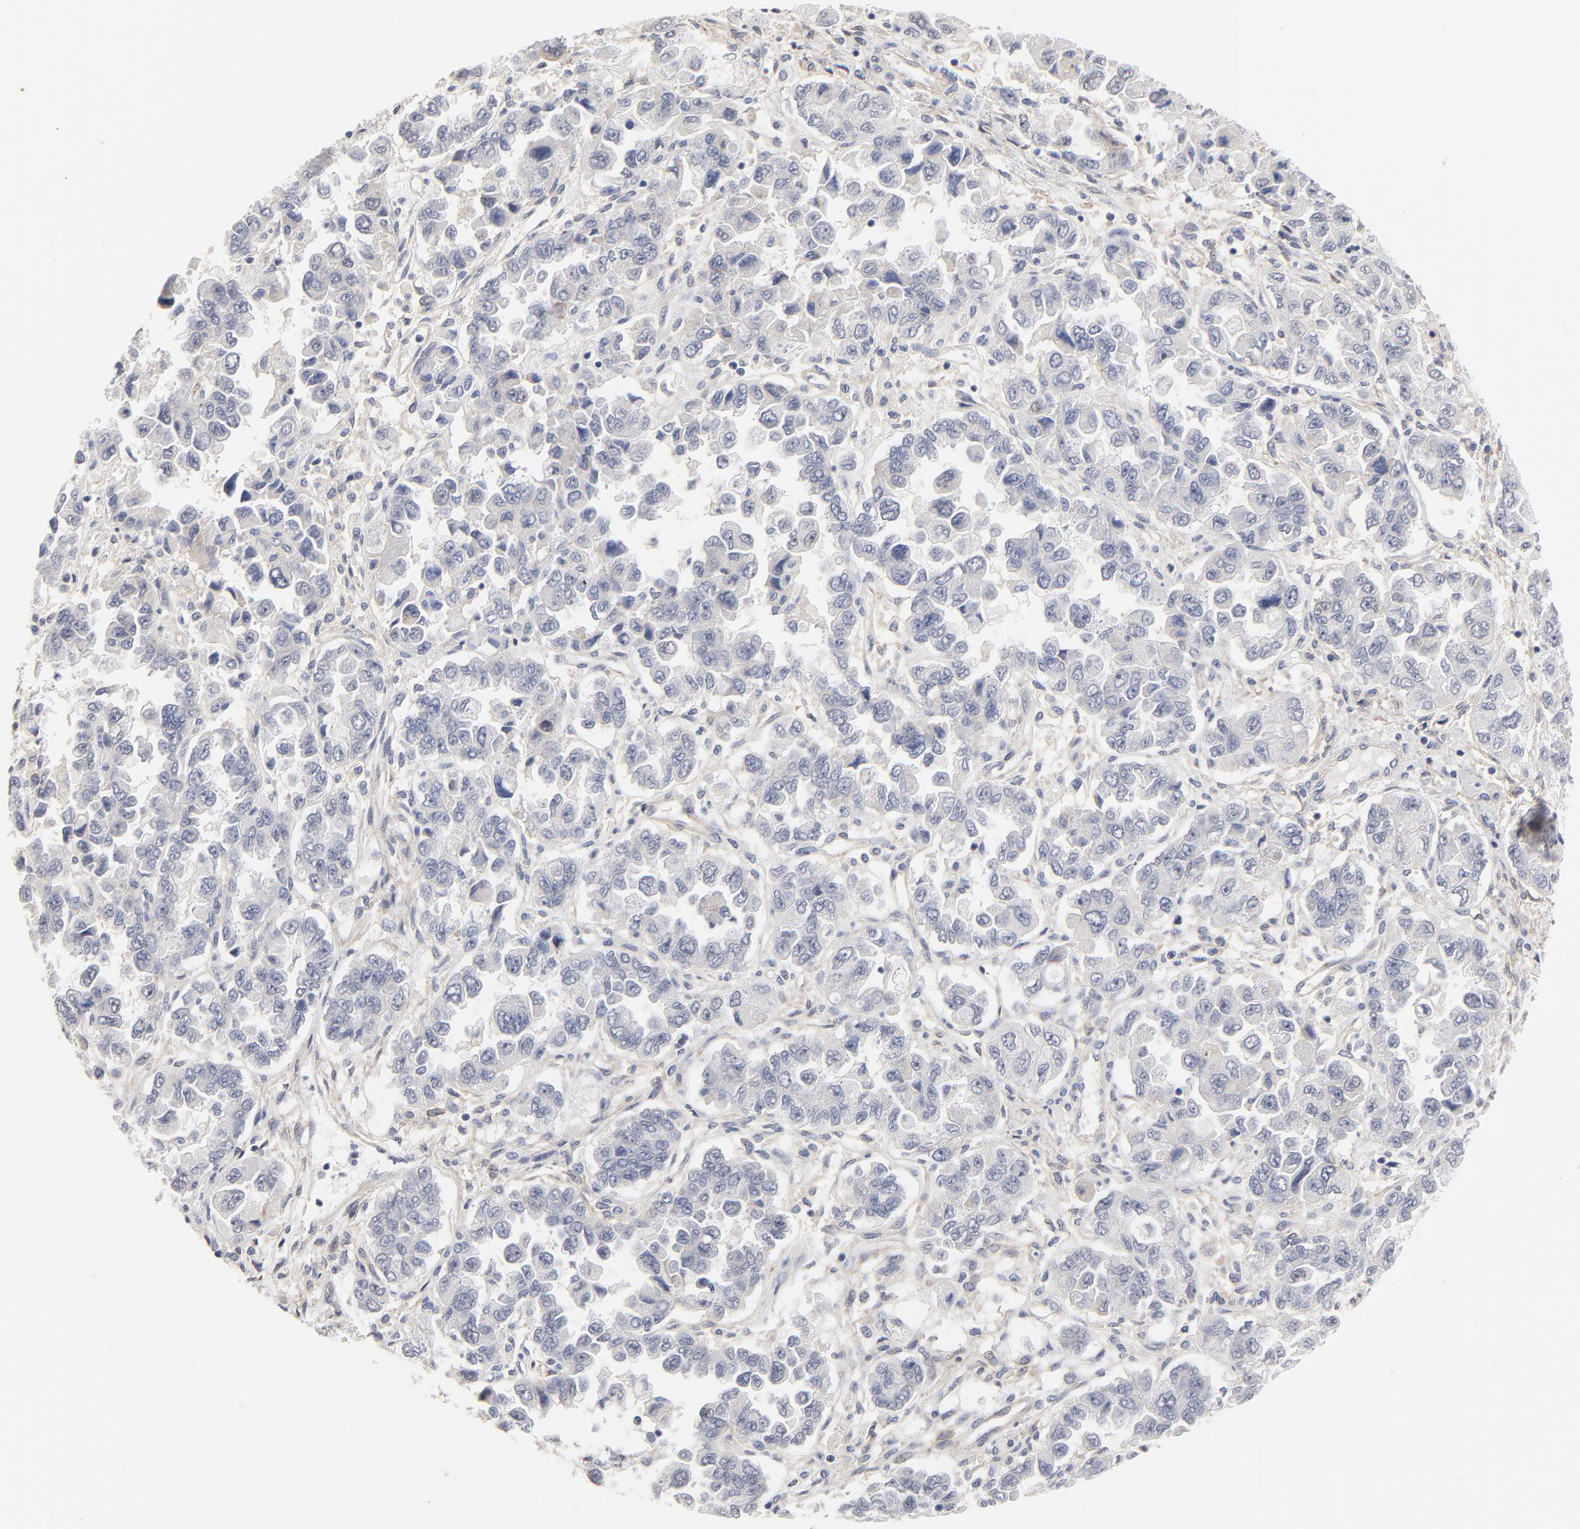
{"staining": {"intensity": "negative", "quantity": "none", "location": "none"}, "tissue": "ovarian cancer", "cell_type": "Tumor cells", "image_type": "cancer", "snomed": [{"axis": "morphology", "description": "Cystadenocarcinoma, serous, NOS"}, {"axis": "topography", "description": "Ovary"}], "caption": "The immunohistochemistry histopathology image has no significant positivity in tumor cells of serous cystadenocarcinoma (ovarian) tissue. The staining is performed using DAB brown chromogen with nuclei counter-stained in using hematoxylin.", "gene": "SLC16A1", "patient": {"sex": "female", "age": 84}}